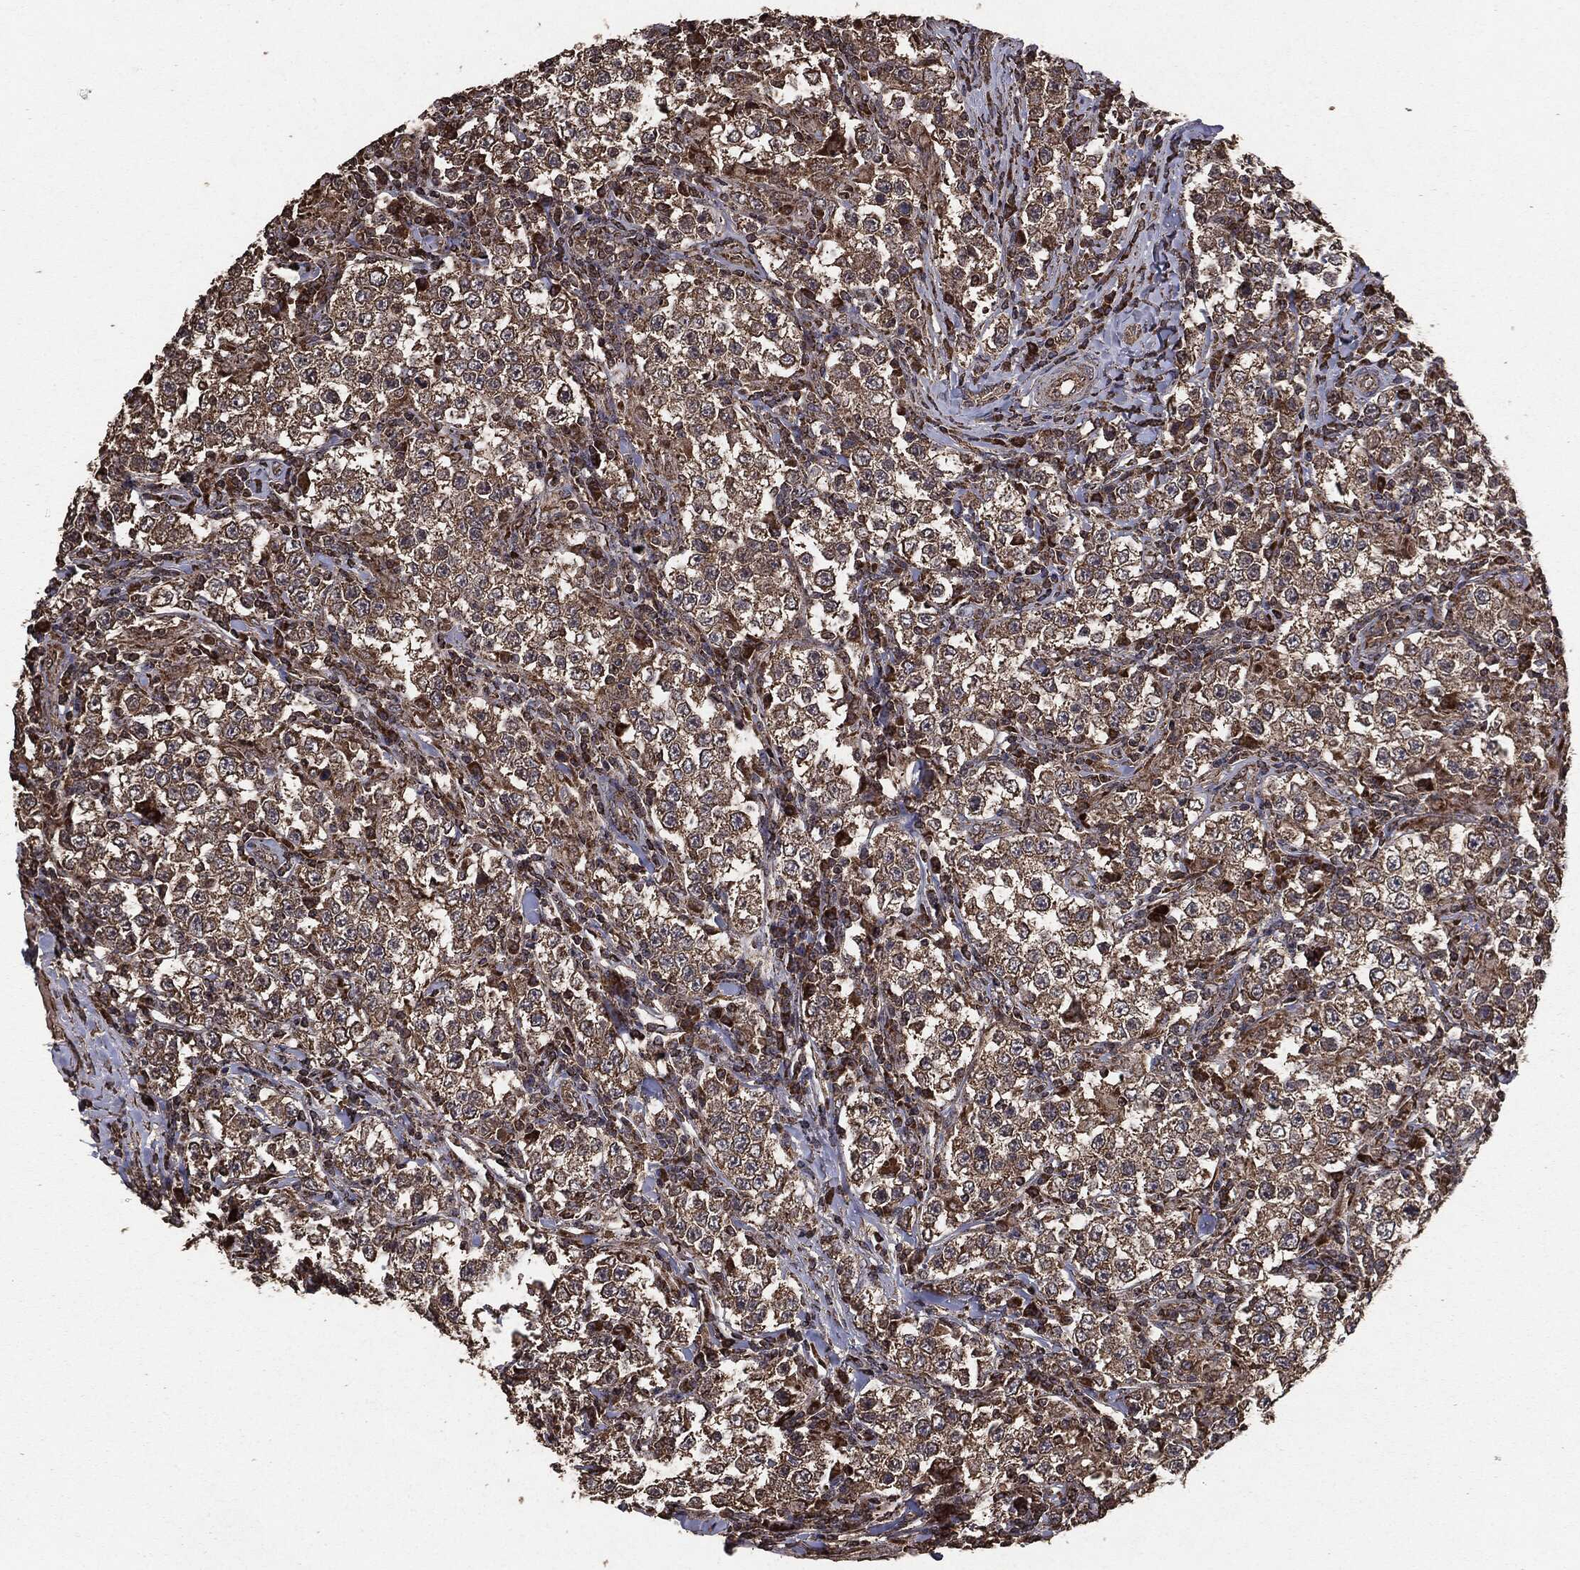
{"staining": {"intensity": "moderate", "quantity": ">75%", "location": "cytoplasmic/membranous"}, "tissue": "testis cancer", "cell_type": "Tumor cells", "image_type": "cancer", "snomed": [{"axis": "morphology", "description": "Seminoma, NOS"}, {"axis": "morphology", "description": "Carcinoma, Embryonal, NOS"}, {"axis": "topography", "description": "Testis"}], "caption": "High-power microscopy captured an immunohistochemistry micrograph of testis cancer (embryonal carcinoma), revealing moderate cytoplasmic/membranous staining in about >75% of tumor cells.", "gene": "MTOR", "patient": {"sex": "male", "age": 41}}